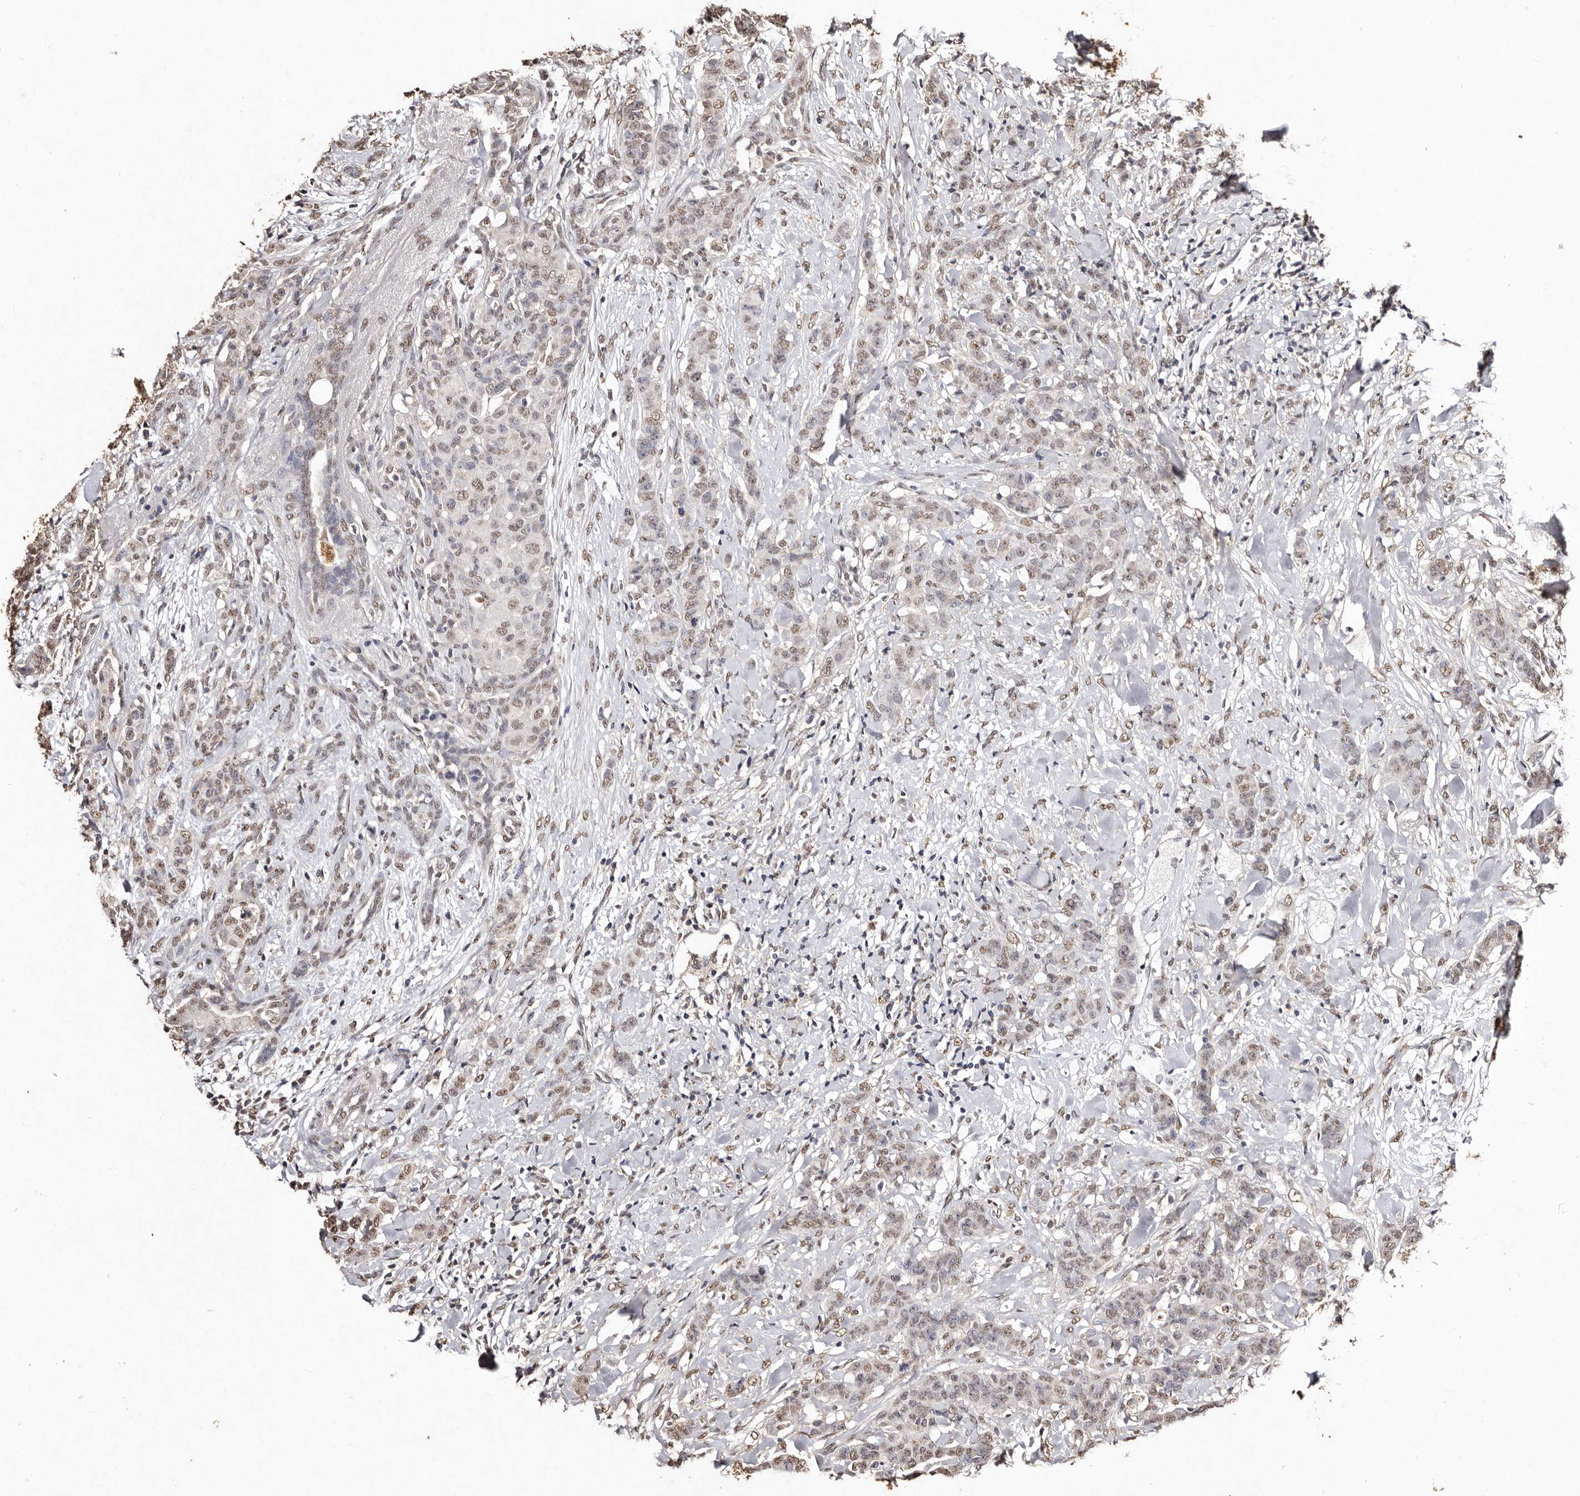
{"staining": {"intensity": "moderate", "quantity": ">75%", "location": "nuclear"}, "tissue": "breast cancer", "cell_type": "Tumor cells", "image_type": "cancer", "snomed": [{"axis": "morphology", "description": "Duct carcinoma"}, {"axis": "topography", "description": "Breast"}], "caption": "Breast invasive ductal carcinoma tissue displays moderate nuclear expression in approximately >75% of tumor cells, visualized by immunohistochemistry.", "gene": "ERBB4", "patient": {"sex": "female", "age": 40}}